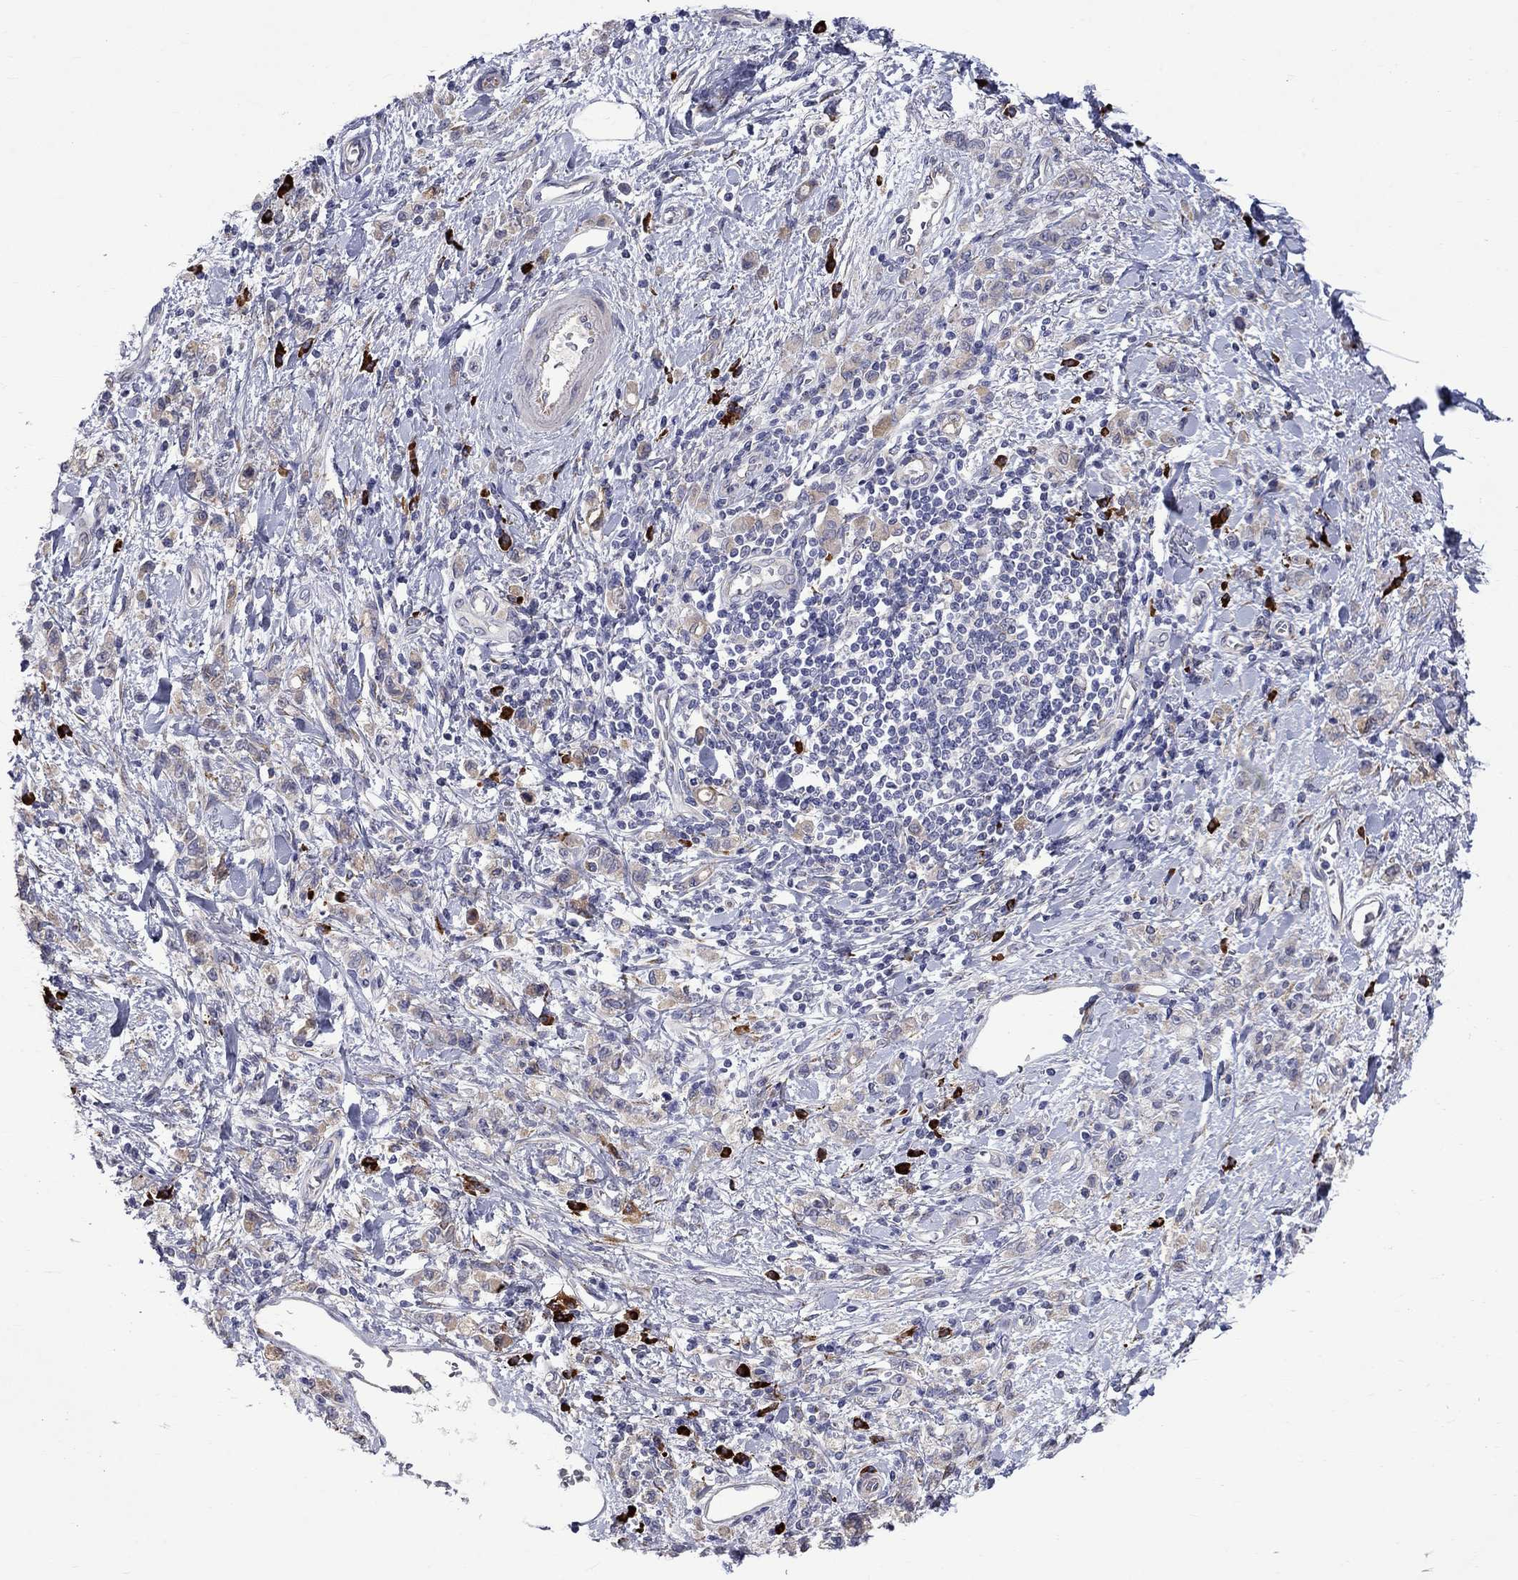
{"staining": {"intensity": "weak", "quantity": ">75%", "location": "cytoplasmic/membranous"}, "tissue": "stomach cancer", "cell_type": "Tumor cells", "image_type": "cancer", "snomed": [{"axis": "morphology", "description": "Adenocarcinoma, NOS"}, {"axis": "topography", "description": "Stomach"}], "caption": "Protein expression analysis of stomach cancer (adenocarcinoma) shows weak cytoplasmic/membranous positivity in about >75% of tumor cells. (DAB IHC with brightfield microscopy, high magnification).", "gene": "ASNS", "patient": {"sex": "male", "age": 77}}